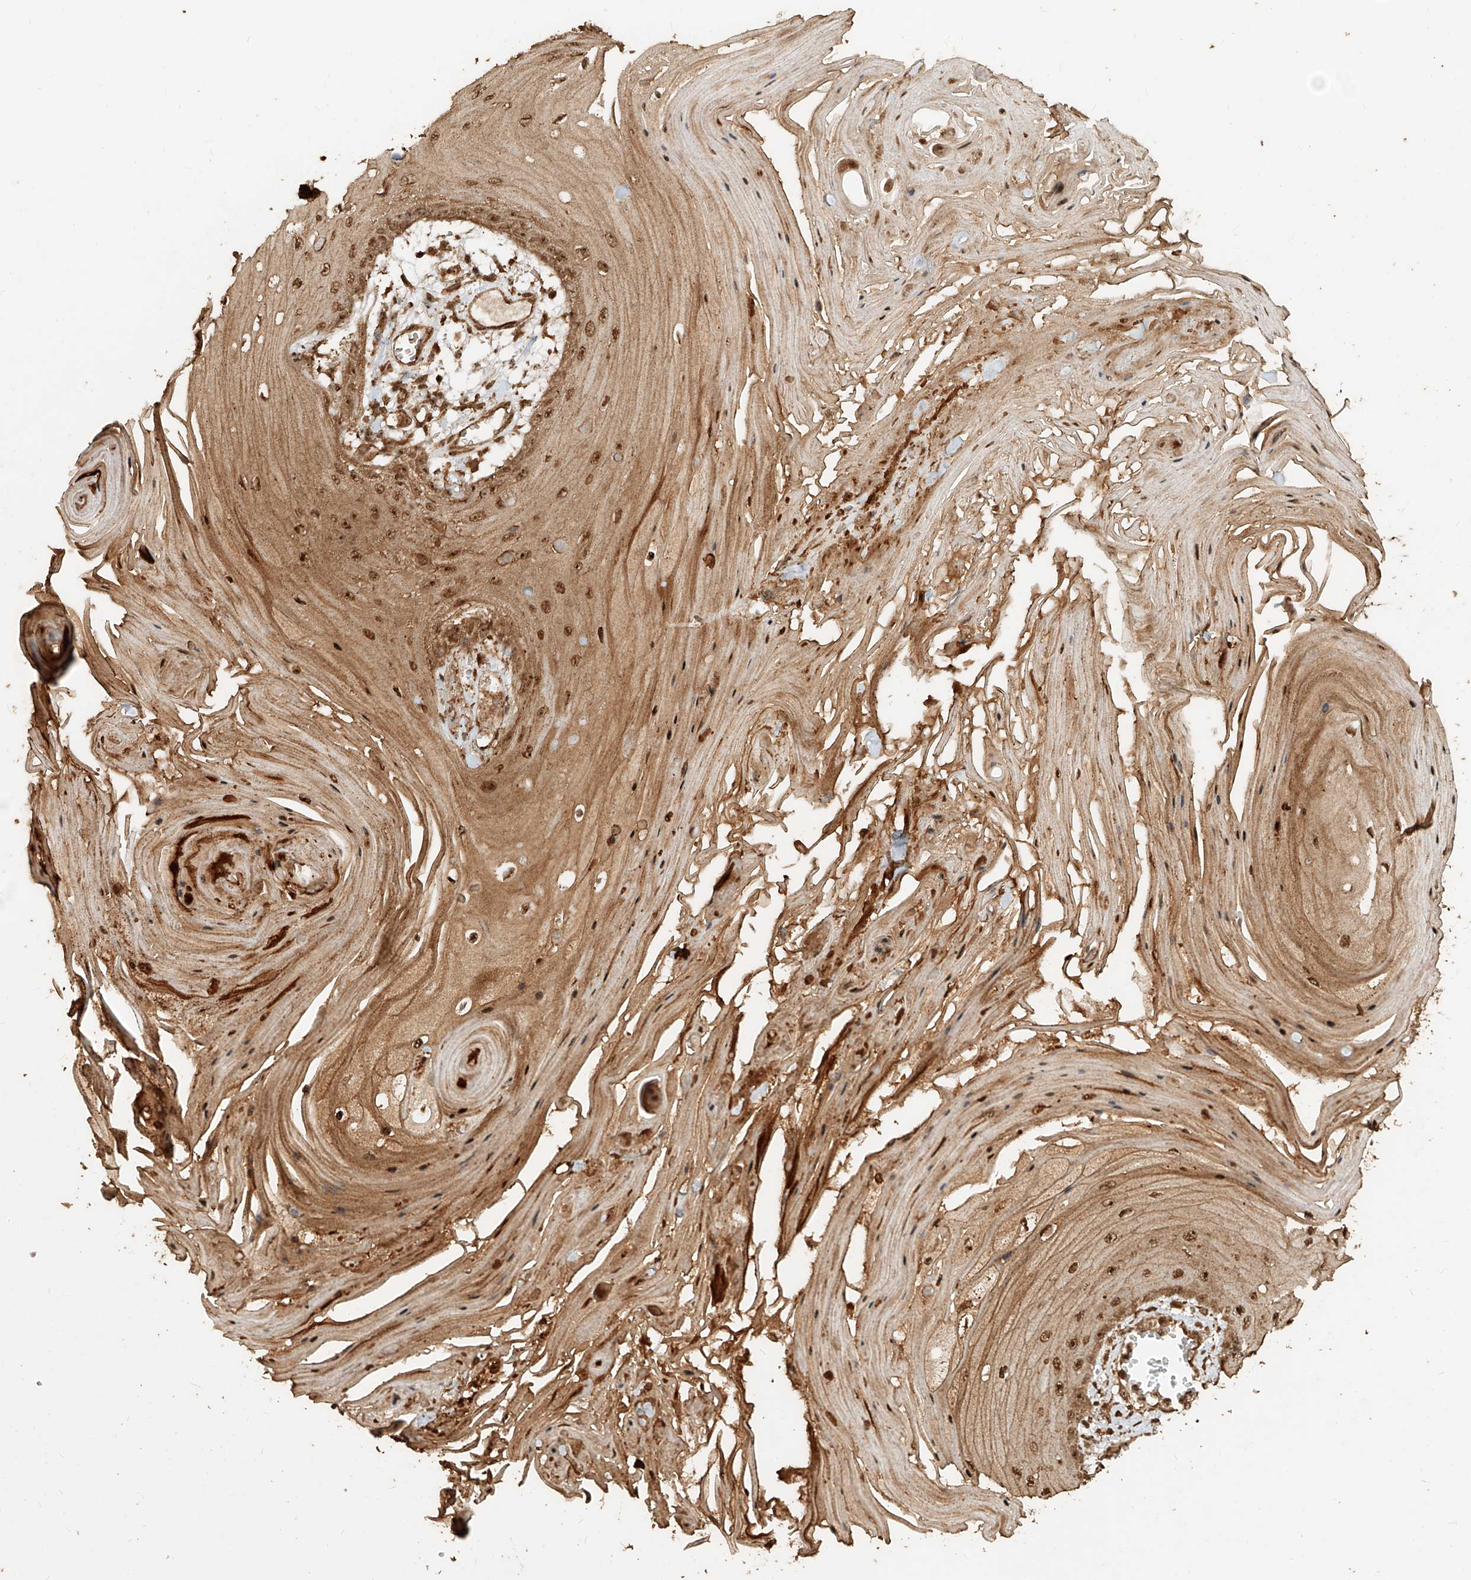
{"staining": {"intensity": "moderate", "quantity": ">75%", "location": "cytoplasmic/membranous,nuclear"}, "tissue": "skin cancer", "cell_type": "Tumor cells", "image_type": "cancer", "snomed": [{"axis": "morphology", "description": "Squamous cell carcinoma, NOS"}, {"axis": "topography", "description": "Skin"}], "caption": "There is medium levels of moderate cytoplasmic/membranous and nuclear expression in tumor cells of skin squamous cell carcinoma, as demonstrated by immunohistochemical staining (brown color).", "gene": "ZNF660", "patient": {"sex": "male", "age": 74}}